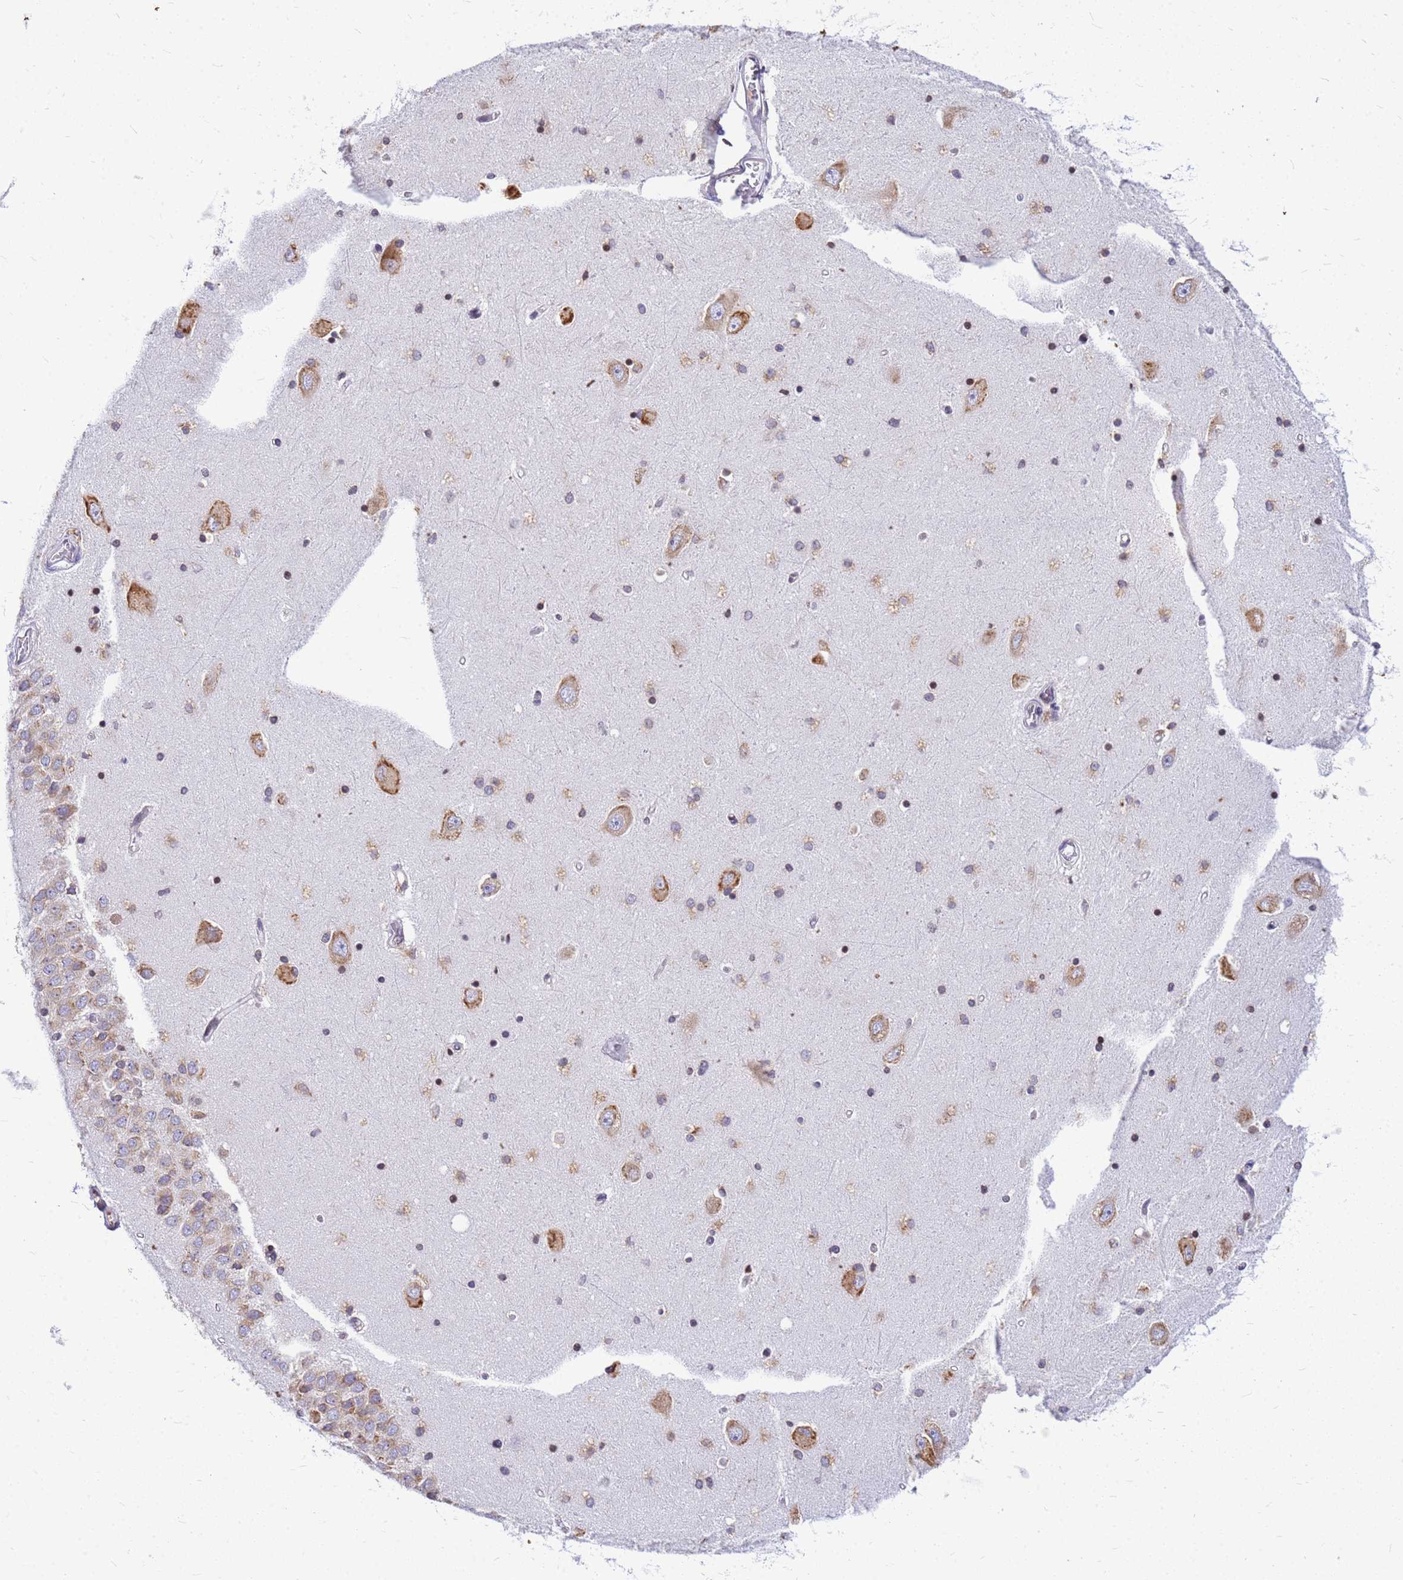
{"staining": {"intensity": "moderate", "quantity": "<25%", "location": "cytoplasmic/membranous"}, "tissue": "hippocampus", "cell_type": "Glial cells", "image_type": "normal", "snomed": [{"axis": "morphology", "description": "Normal tissue, NOS"}, {"axis": "topography", "description": "Hippocampus"}], "caption": "An immunohistochemistry image of normal tissue is shown. Protein staining in brown highlights moderate cytoplasmic/membranous positivity in hippocampus within glial cells.", "gene": "SSR4", "patient": {"sex": "male", "age": 45}}